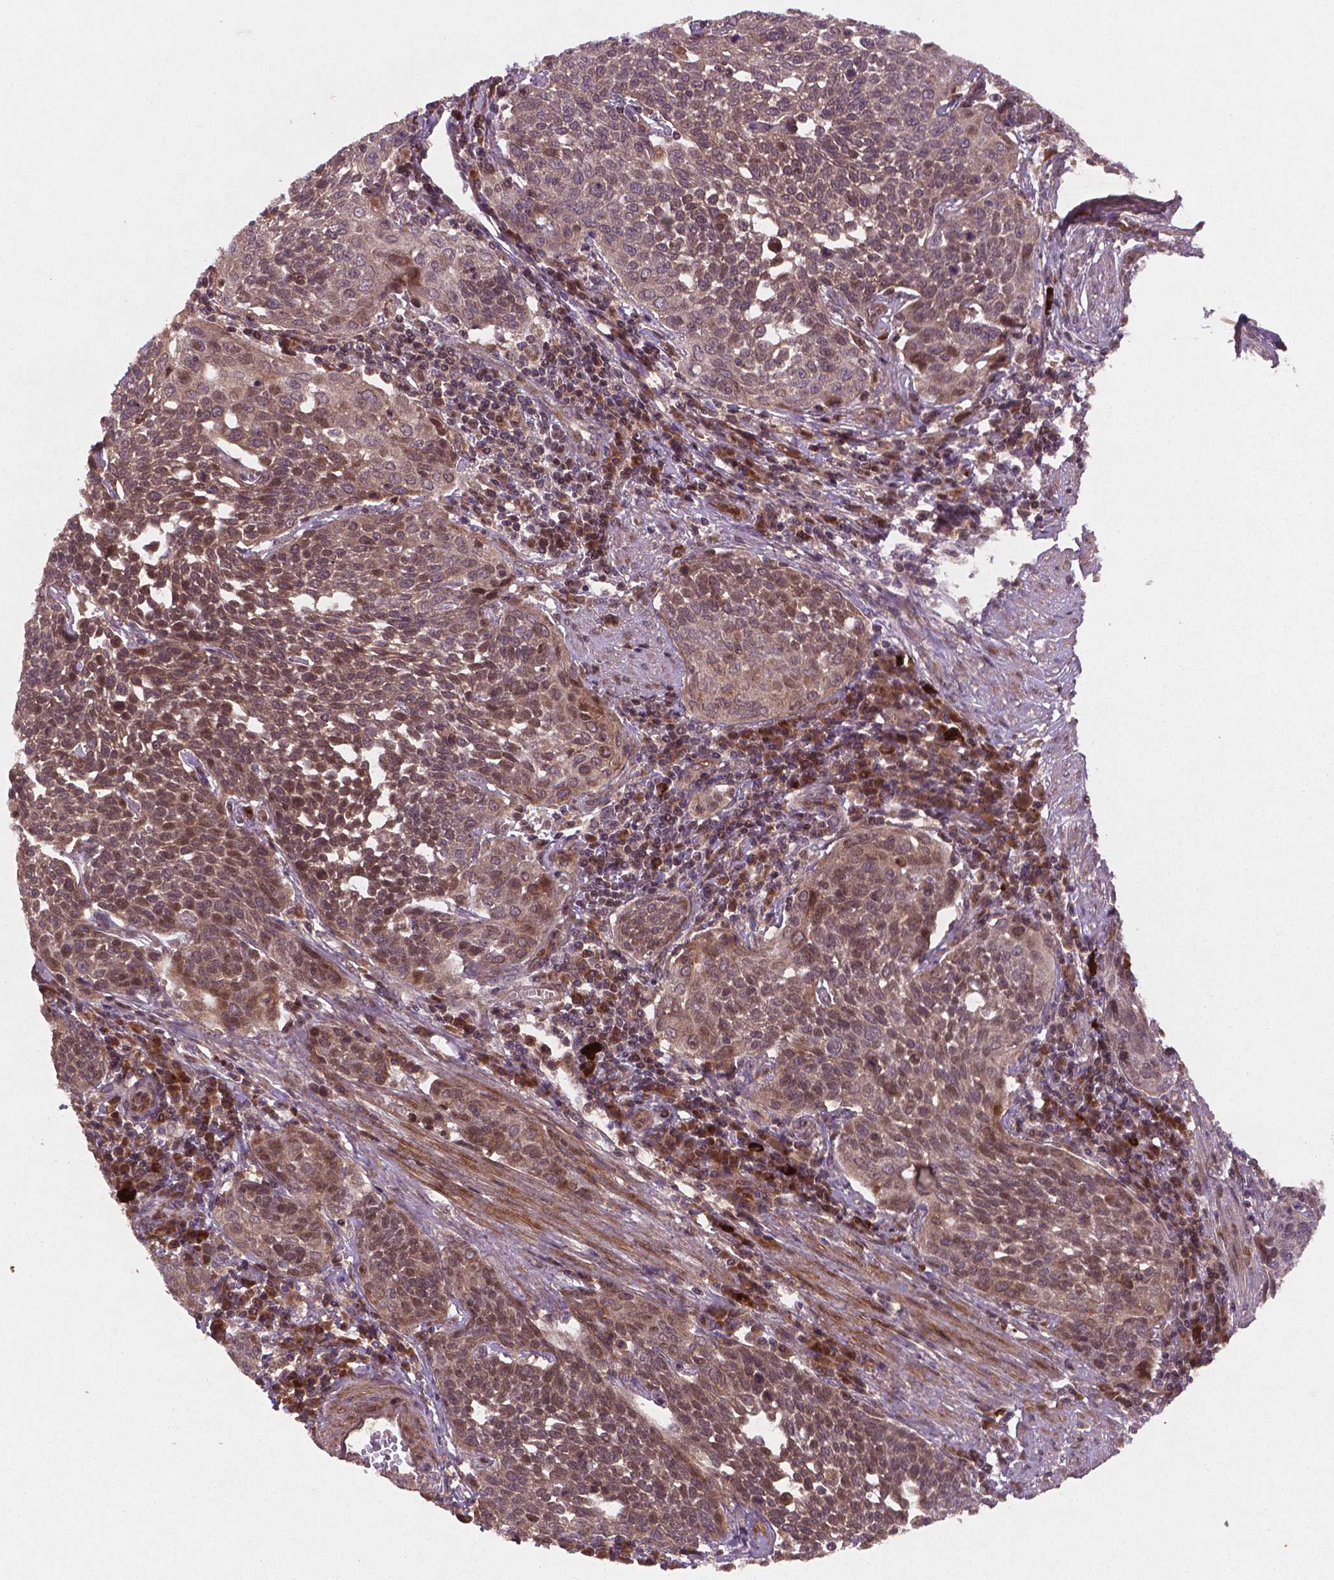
{"staining": {"intensity": "moderate", "quantity": "25%-75%", "location": "cytoplasmic/membranous,nuclear"}, "tissue": "cervical cancer", "cell_type": "Tumor cells", "image_type": "cancer", "snomed": [{"axis": "morphology", "description": "Squamous cell carcinoma, NOS"}, {"axis": "topography", "description": "Cervix"}], "caption": "This image shows immunohistochemistry staining of cervical cancer, with medium moderate cytoplasmic/membranous and nuclear positivity in about 25%-75% of tumor cells.", "gene": "NIPAL2", "patient": {"sex": "female", "age": 34}}